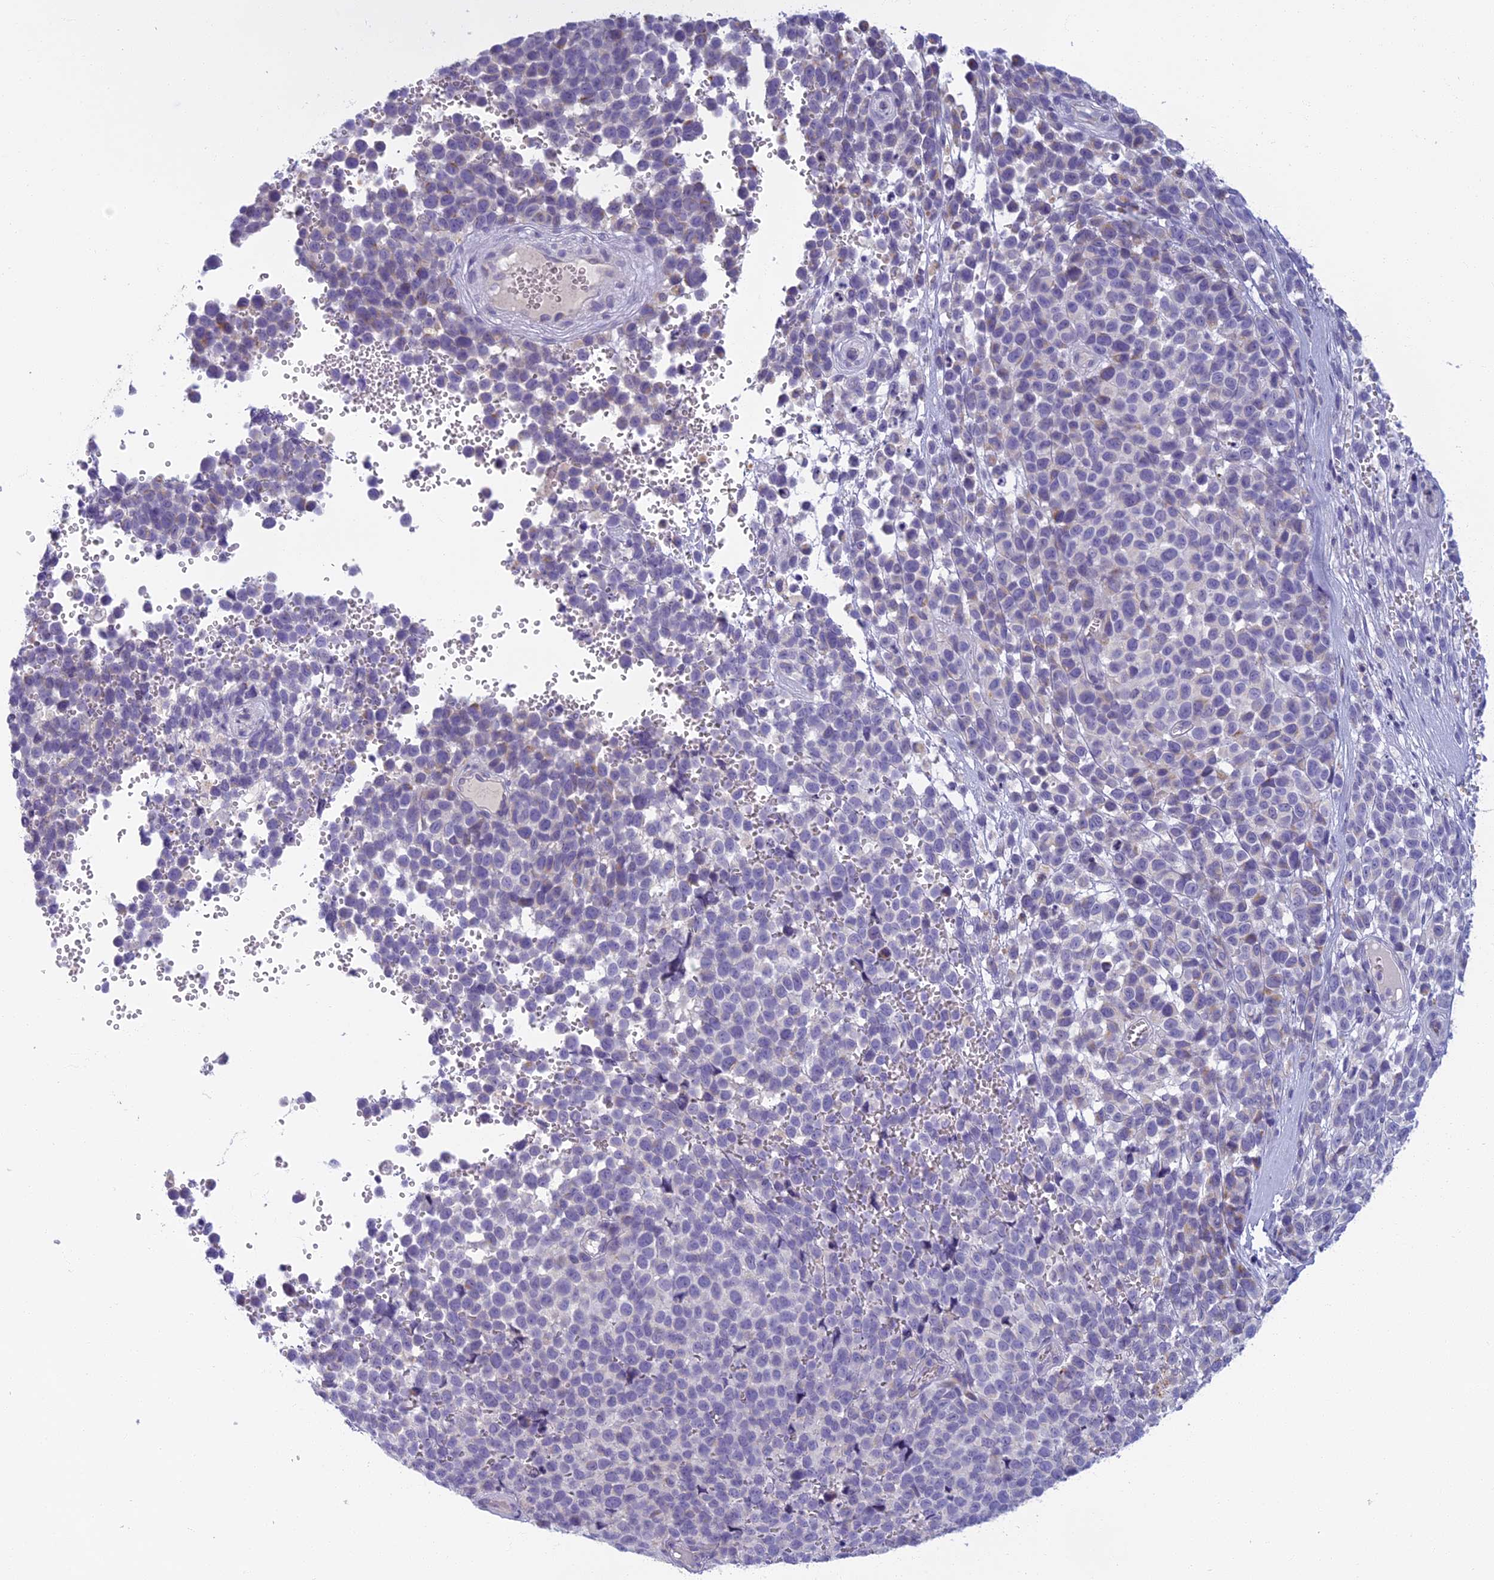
{"staining": {"intensity": "negative", "quantity": "none", "location": "none"}, "tissue": "melanoma", "cell_type": "Tumor cells", "image_type": "cancer", "snomed": [{"axis": "morphology", "description": "Malignant melanoma, NOS"}, {"axis": "topography", "description": "Nose, NOS"}], "caption": "This is an immunohistochemistry (IHC) micrograph of melanoma. There is no positivity in tumor cells.", "gene": "SEMA7A", "patient": {"sex": "female", "age": 48}}